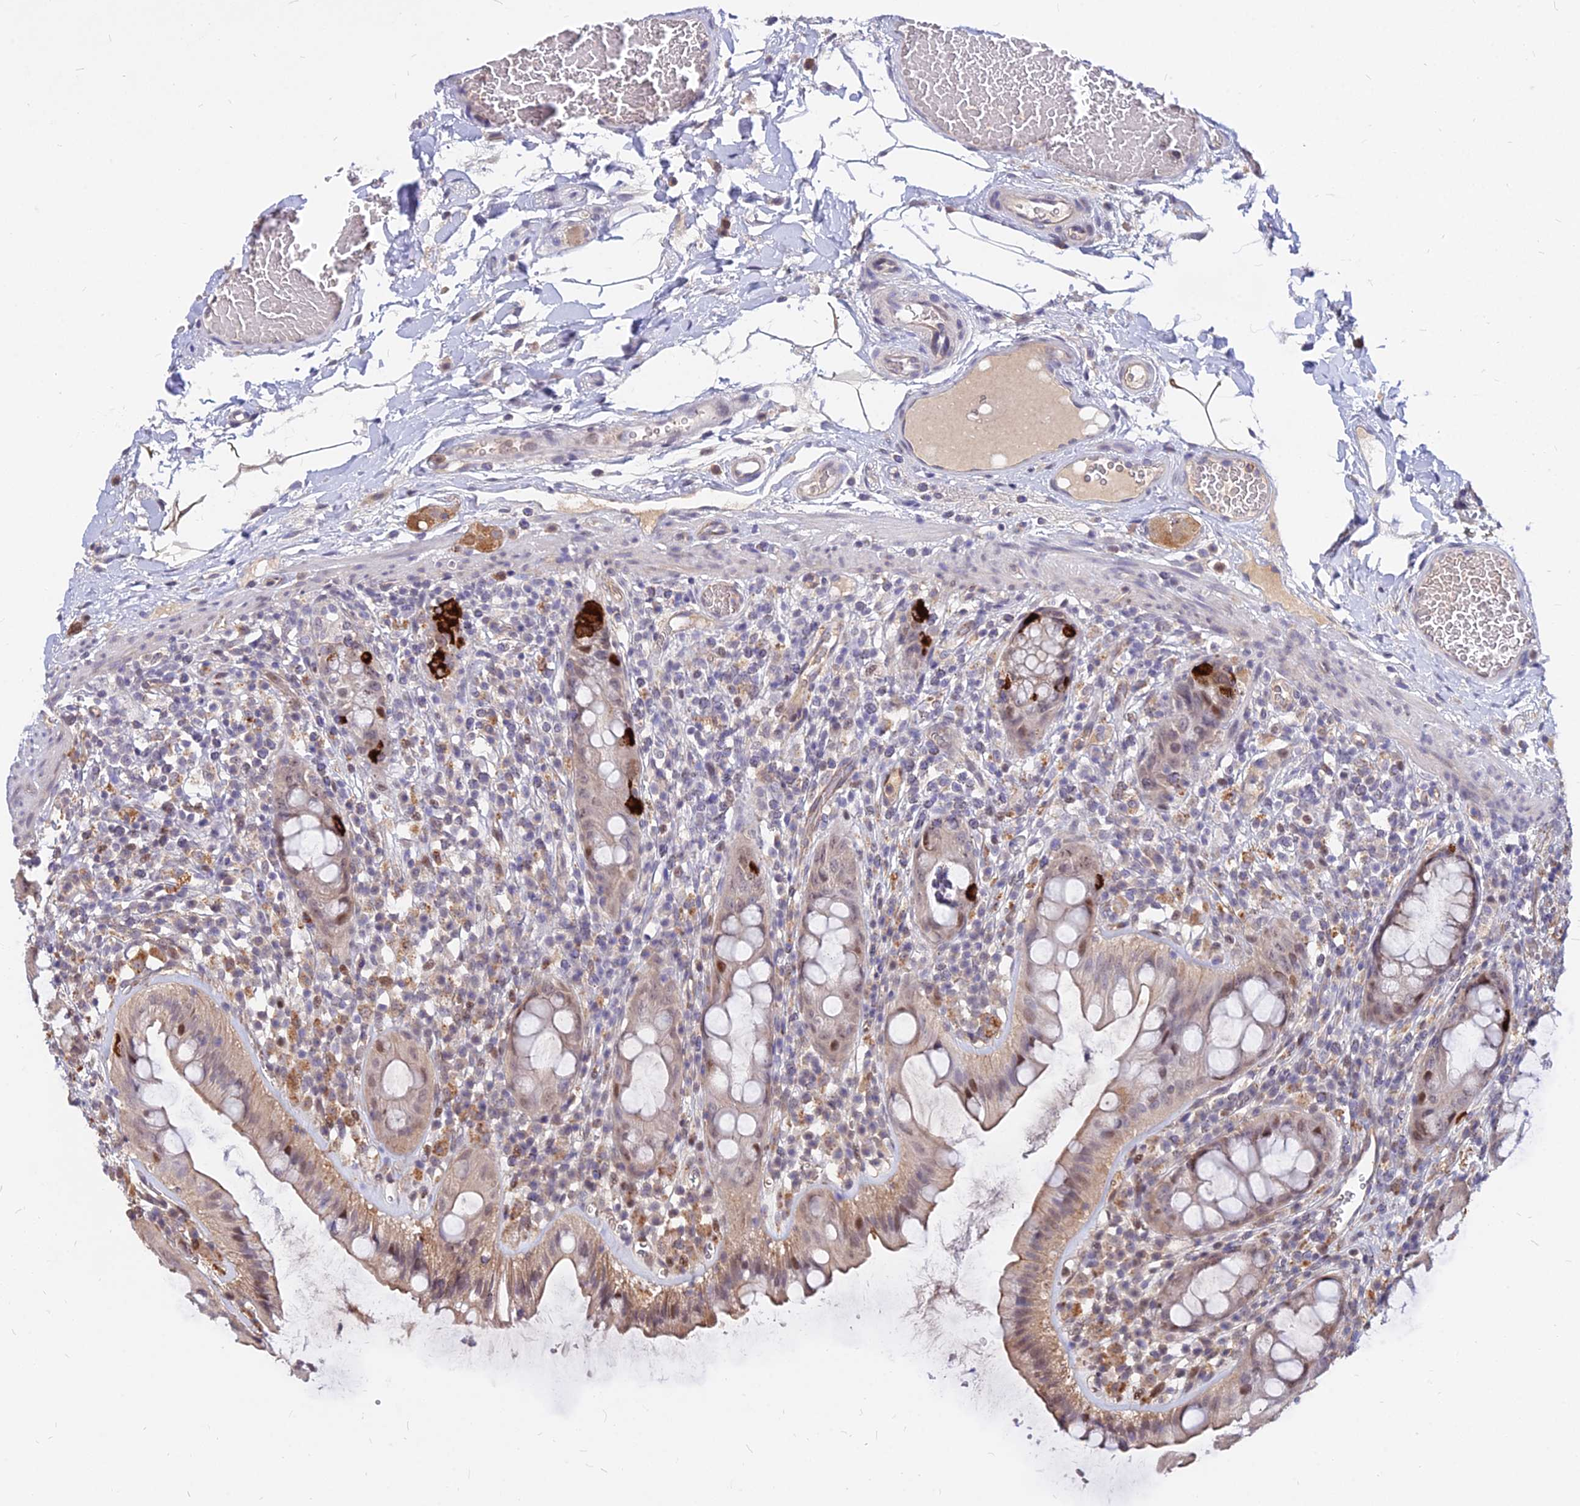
{"staining": {"intensity": "strong", "quantity": "<25%", "location": "cytoplasmic/membranous,nuclear"}, "tissue": "rectum", "cell_type": "Glandular cells", "image_type": "normal", "snomed": [{"axis": "morphology", "description": "Normal tissue, NOS"}, {"axis": "topography", "description": "Rectum"}], "caption": "Immunohistochemistry (IHC) image of normal rectum: rectum stained using IHC displays medium levels of strong protein expression localized specifically in the cytoplasmic/membranous,nuclear of glandular cells, appearing as a cytoplasmic/membranous,nuclear brown color.", "gene": "C11orf68", "patient": {"sex": "female", "age": 57}}